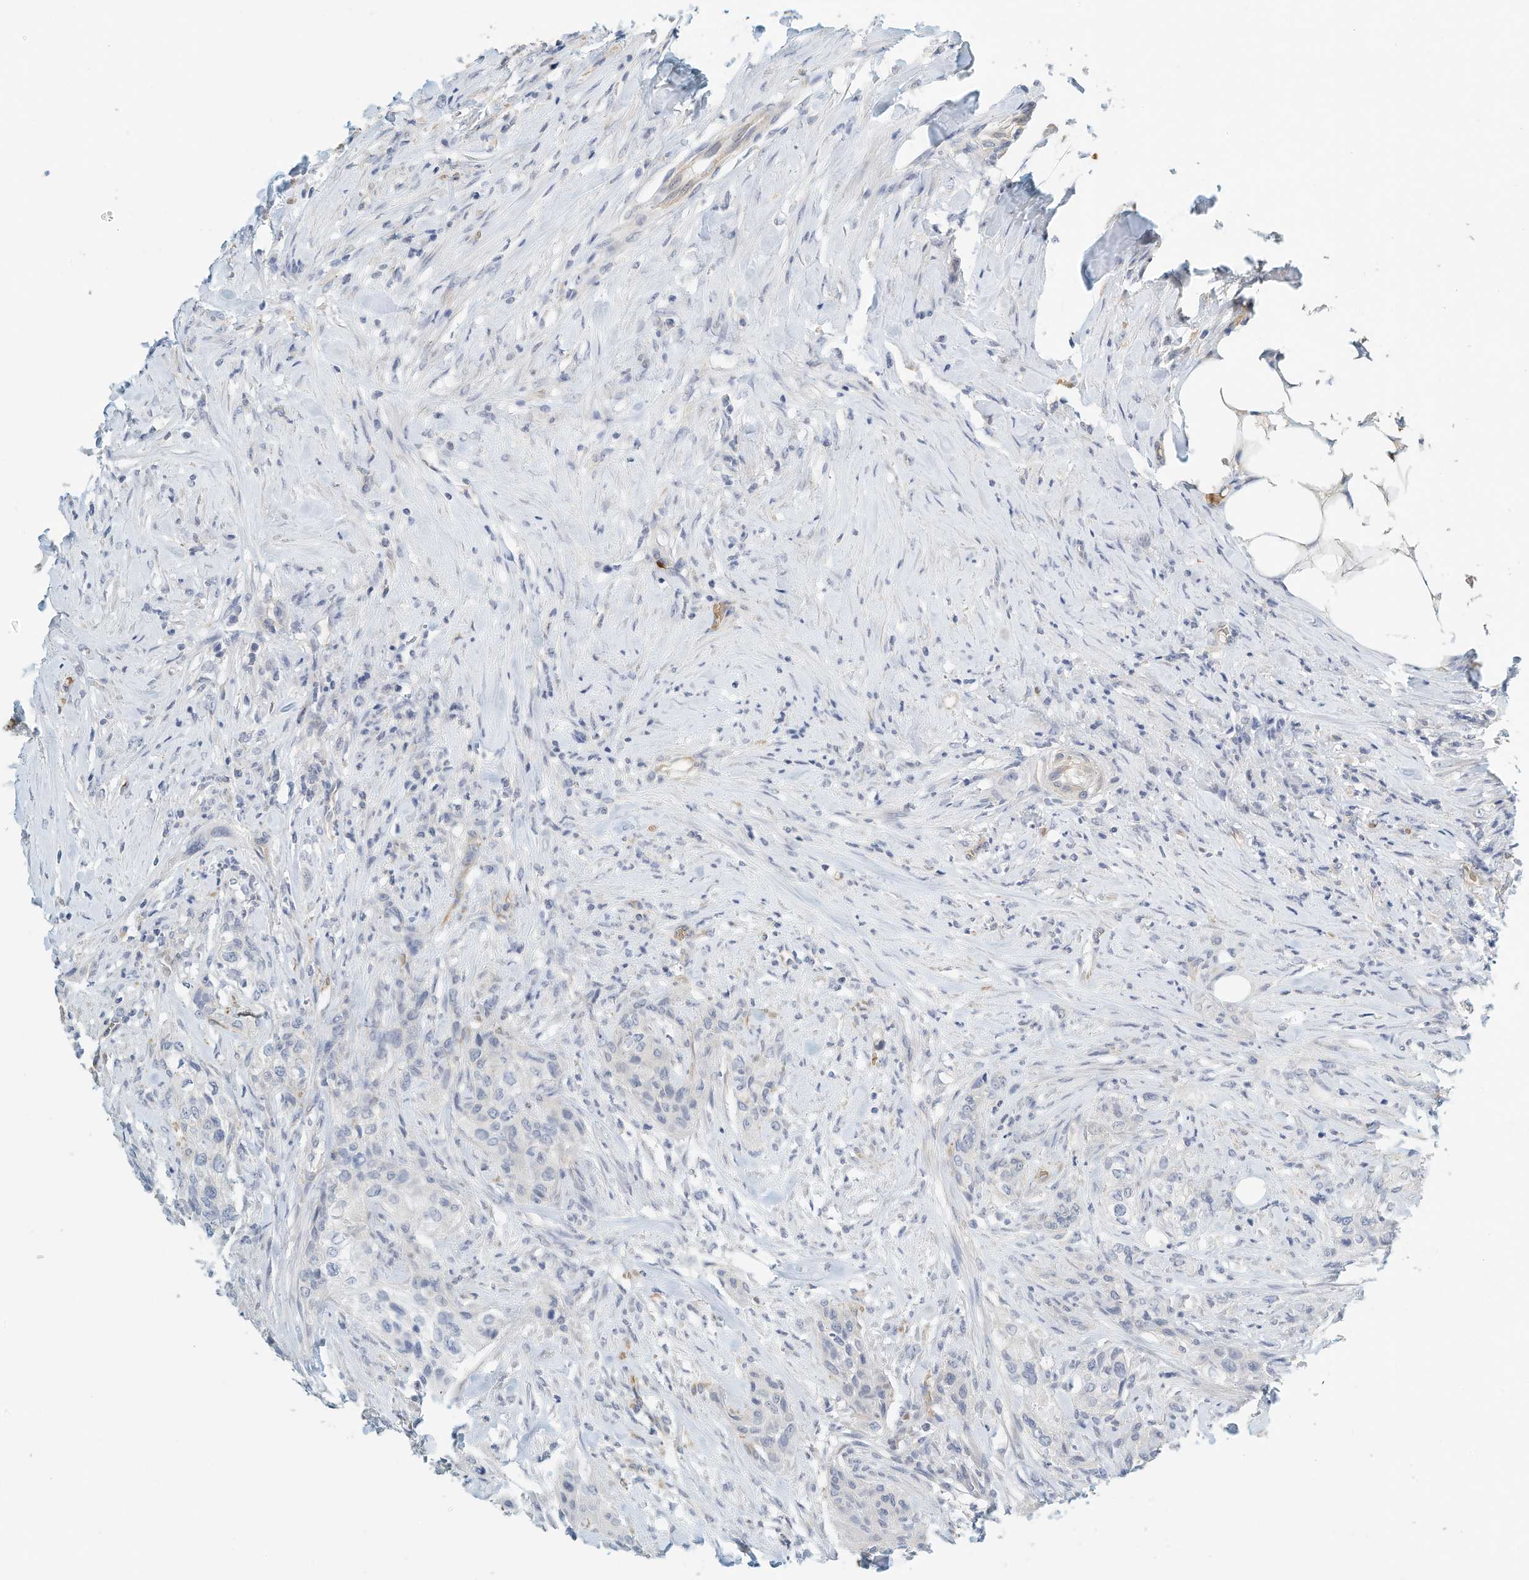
{"staining": {"intensity": "negative", "quantity": "none", "location": "none"}, "tissue": "urothelial cancer", "cell_type": "Tumor cells", "image_type": "cancer", "snomed": [{"axis": "morphology", "description": "Urothelial carcinoma, High grade"}, {"axis": "topography", "description": "Urinary bladder"}], "caption": "Tumor cells are negative for brown protein staining in urothelial cancer. (DAB immunohistochemistry visualized using brightfield microscopy, high magnification).", "gene": "RCAN3", "patient": {"sex": "male", "age": 35}}